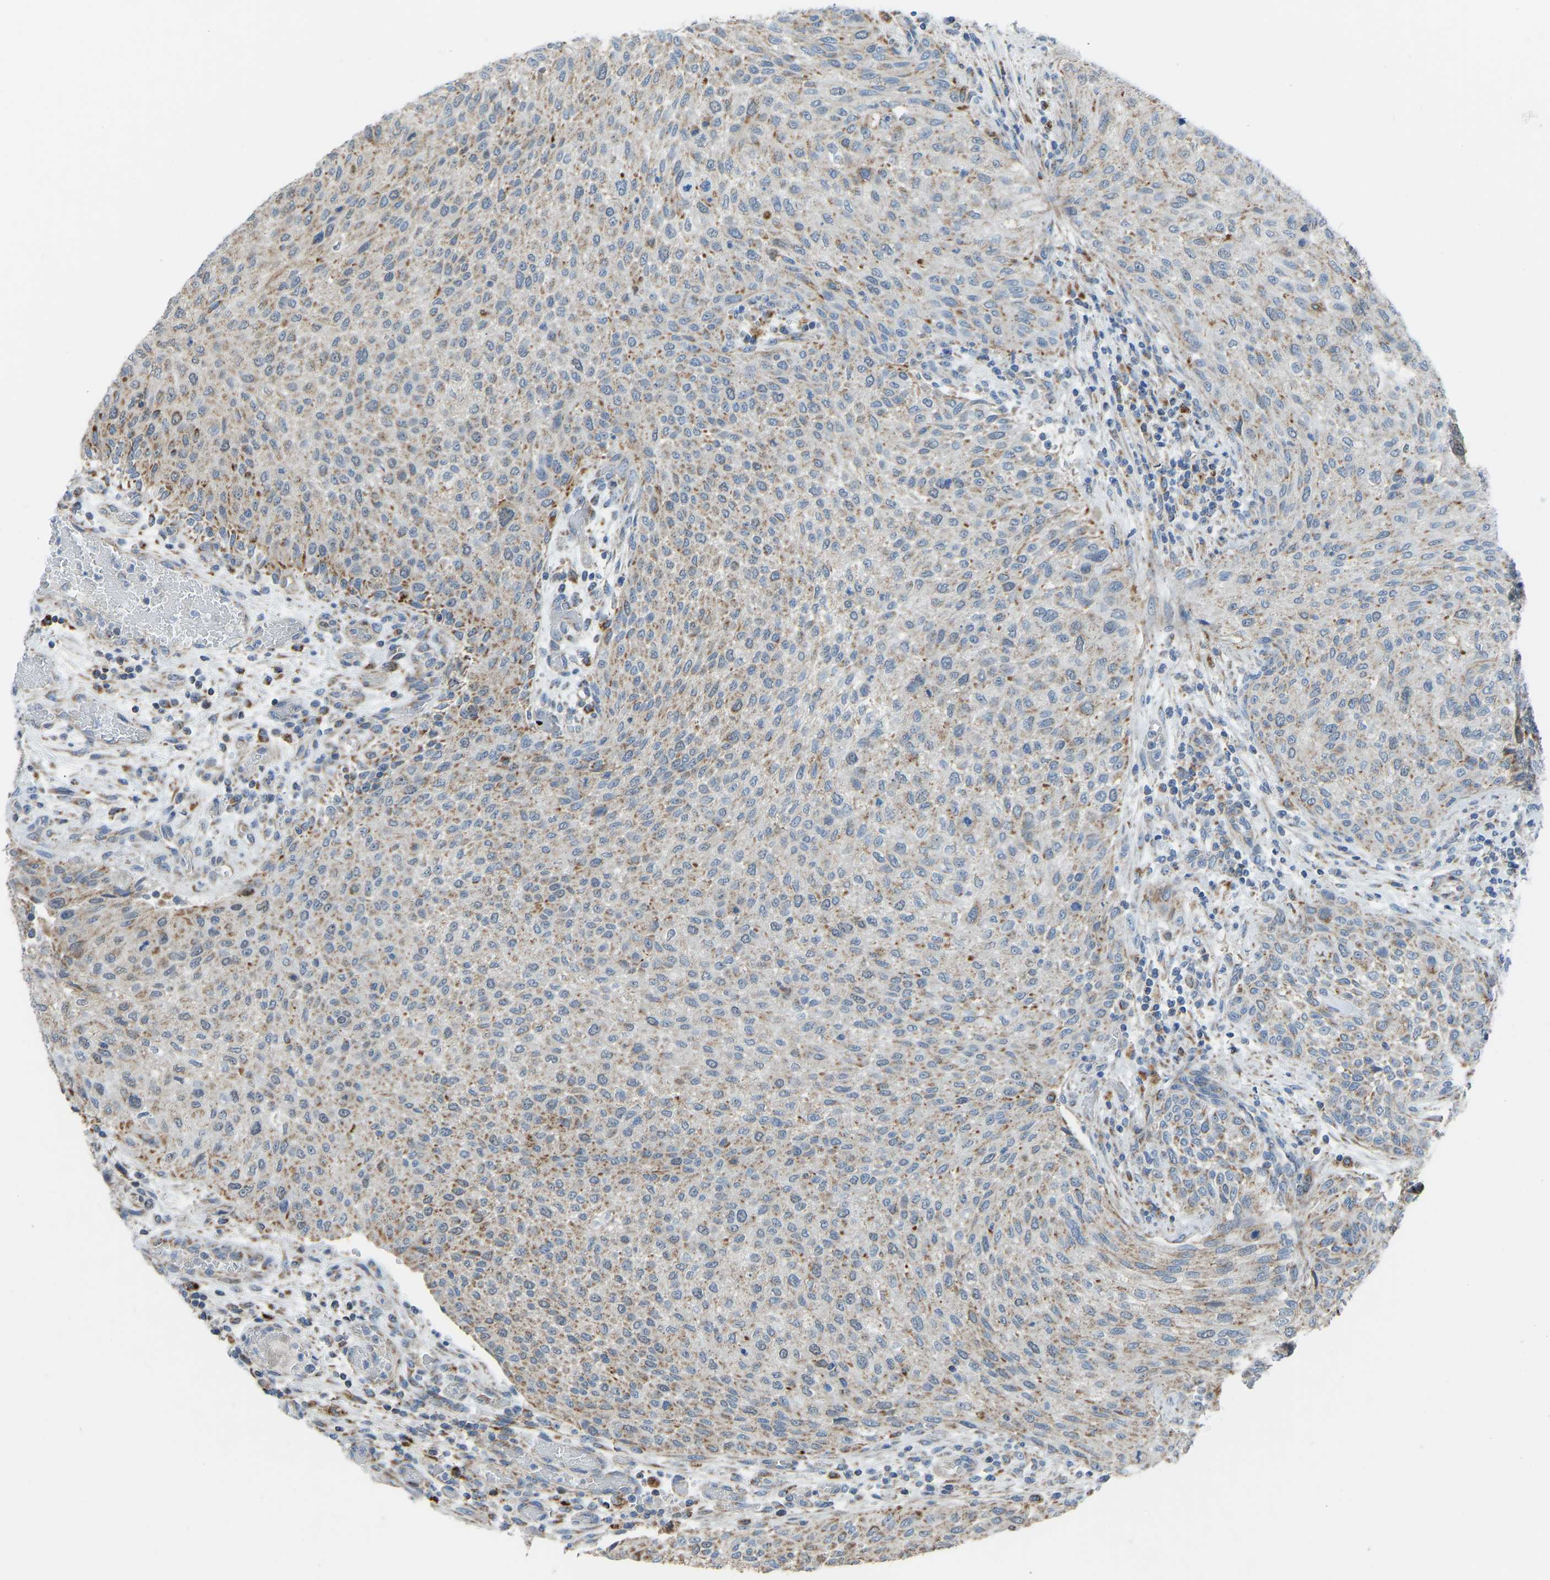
{"staining": {"intensity": "moderate", "quantity": "25%-75%", "location": "cytoplasmic/membranous"}, "tissue": "urothelial cancer", "cell_type": "Tumor cells", "image_type": "cancer", "snomed": [{"axis": "morphology", "description": "Urothelial carcinoma, Low grade"}, {"axis": "morphology", "description": "Urothelial carcinoma, High grade"}, {"axis": "topography", "description": "Urinary bladder"}], "caption": "A micrograph of human urothelial cancer stained for a protein displays moderate cytoplasmic/membranous brown staining in tumor cells. (DAB IHC, brown staining for protein, blue staining for nuclei).", "gene": "SMIM20", "patient": {"sex": "male", "age": 35}}